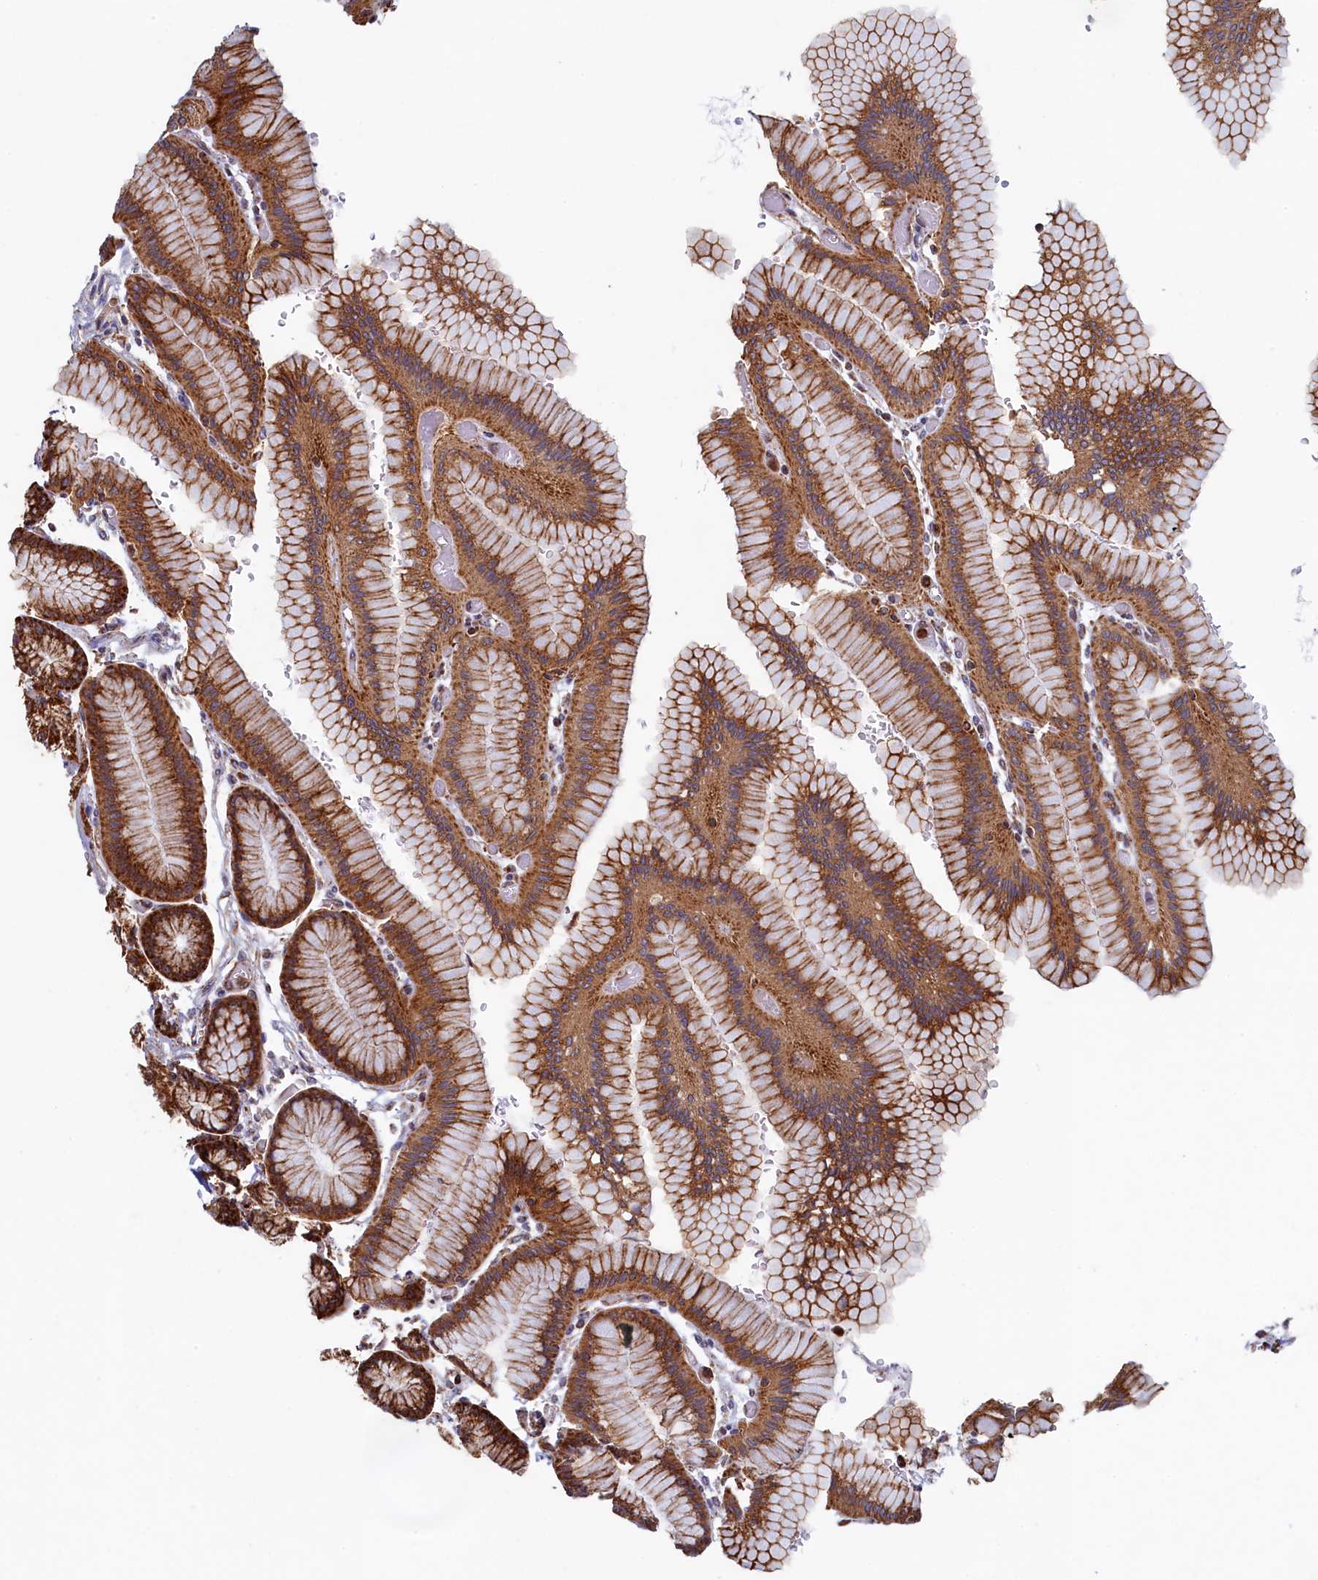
{"staining": {"intensity": "strong", "quantity": ">75%", "location": "cytoplasmic/membranous"}, "tissue": "stomach", "cell_type": "Glandular cells", "image_type": "normal", "snomed": [{"axis": "morphology", "description": "Normal tissue, NOS"}, {"axis": "morphology", "description": "Adenocarcinoma, NOS"}, {"axis": "morphology", "description": "Adenocarcinoma, High grade"}, {"axis": "topography", "description": "Stomach, upper"}, {"axis": "topography", "description": "Stomach"}], "caption": "IHC staining of normal stomach, which reveals high levels of strong cytoplasmic/membranous positivity in about >75% of glandular cells indicating strong cytoplasmic/membranous protein expression. The staining was performed using DAB (brown) for protein detection and nuclei were counterstained in hematoxylin (blue).", "gene": "UBE3B", "patient": {"sex": "female", "age": 65}}